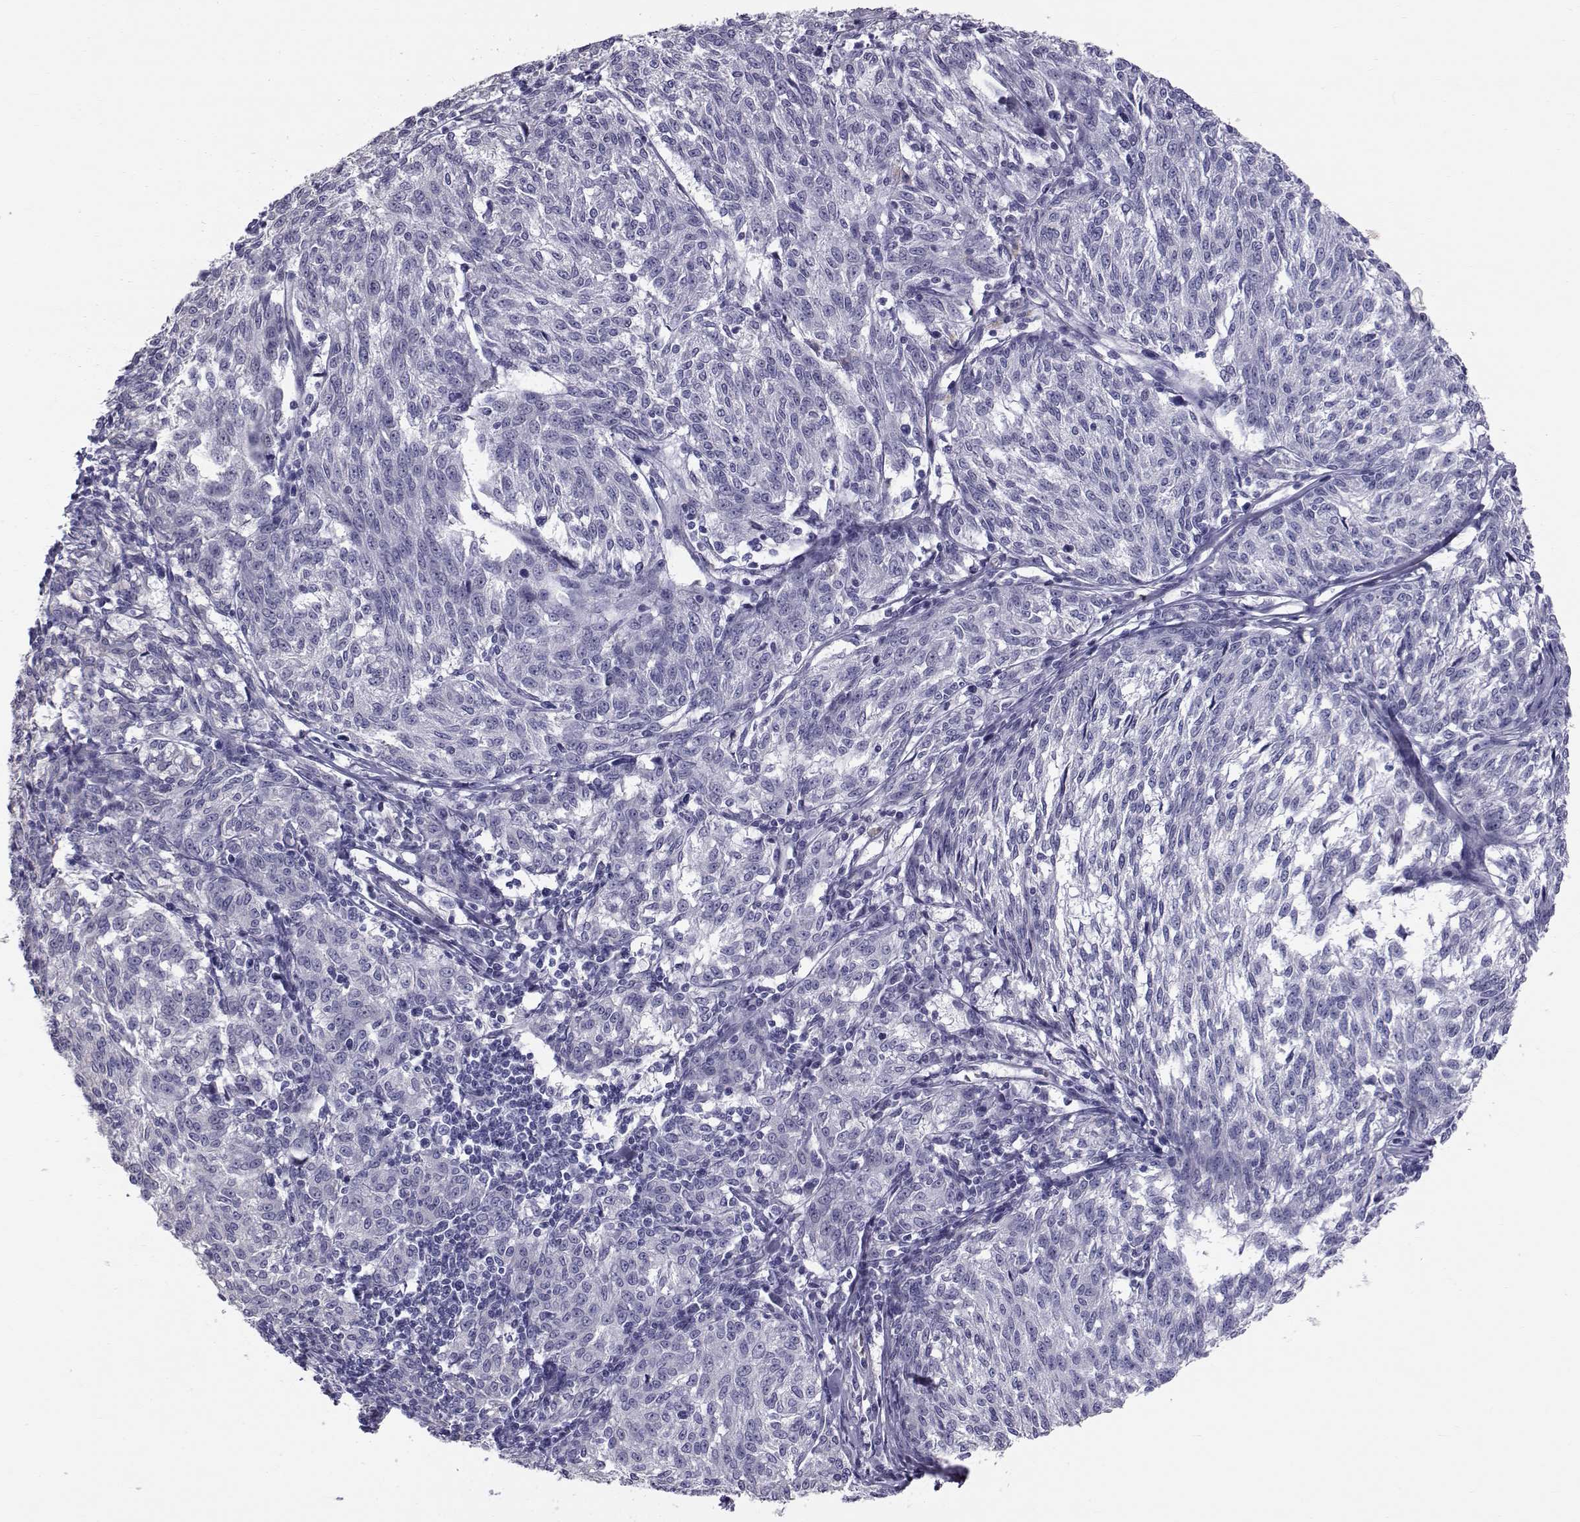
{"staining": {"intensity": "negative", "quantity": "none", "location": "none"}, "tissue": "melanoma", "cell_type": "Tumor cells", "image_type": "cancer", "snomed": [{"axis": "morphology", "description": "Malignant melanoma, NOS"}, {"axis": "topography", "description": "Skin"}], "caption": "This is an IHC photomicrograph of human melanoma. There is no staining in tumor cells.", "gene": "RNASE12", "patient": {"sex": "female", "age": 72}}